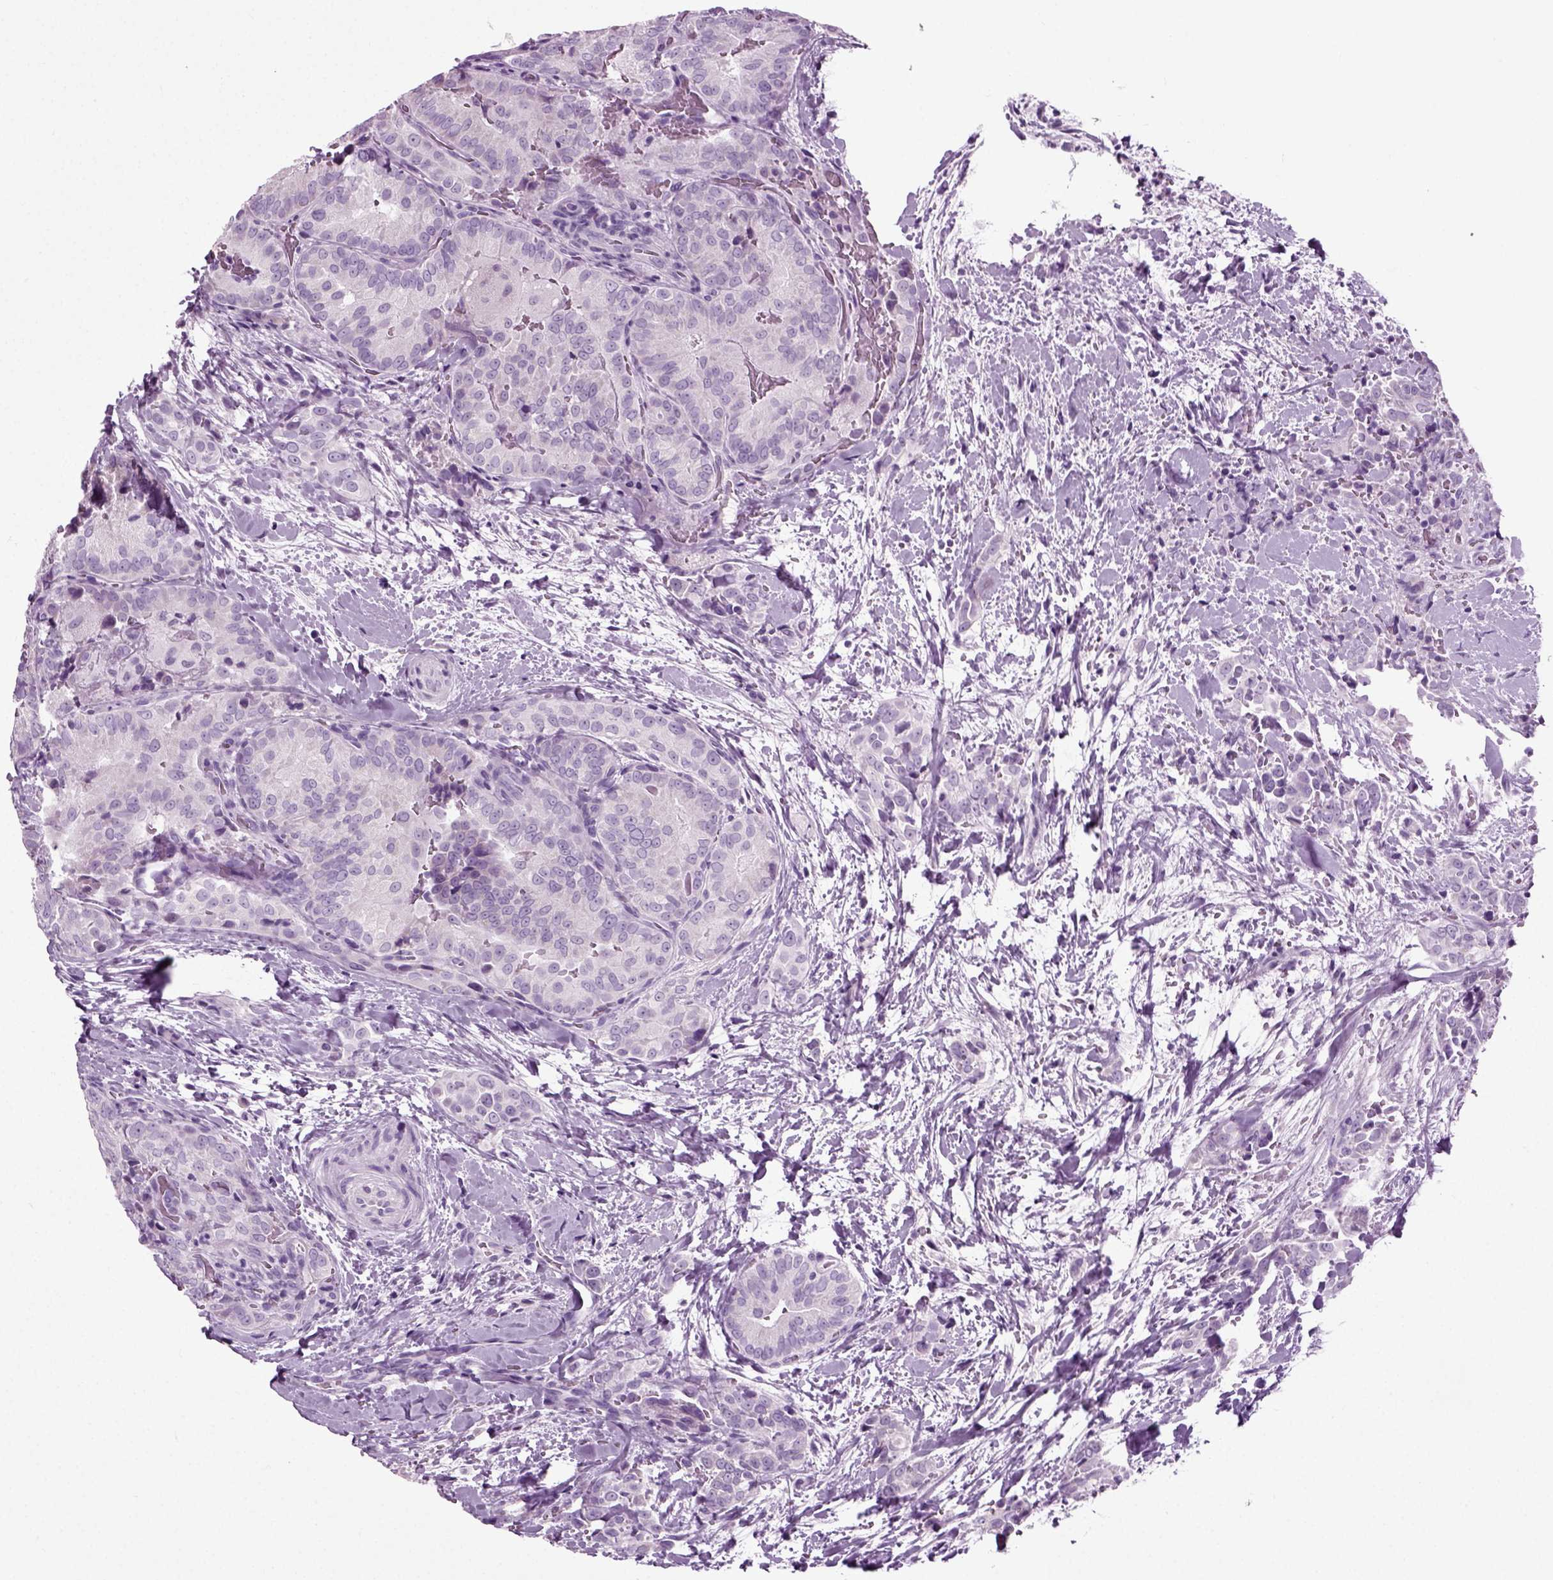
{"staining": {"intensity": "negative", "quantity": "none", "location": "none"}, "tissue": "thyroid cancer", "cell_type": "Tumor cells", "image_type": "cancer", "snomed": [{"axis": "morphology", "description": "Papillary adenocarcinoma, NOS"}, {"axis": "topography", "description": "Thyroid gland"}], "caption": "IHC photomicrograph of thyroid cancer (papillary adenocarcinoma) stained for a protein (brown), which shows no expression in tumor cells.", "gene": "PRLH", "patient": {"sex": "male", "age": 61}}